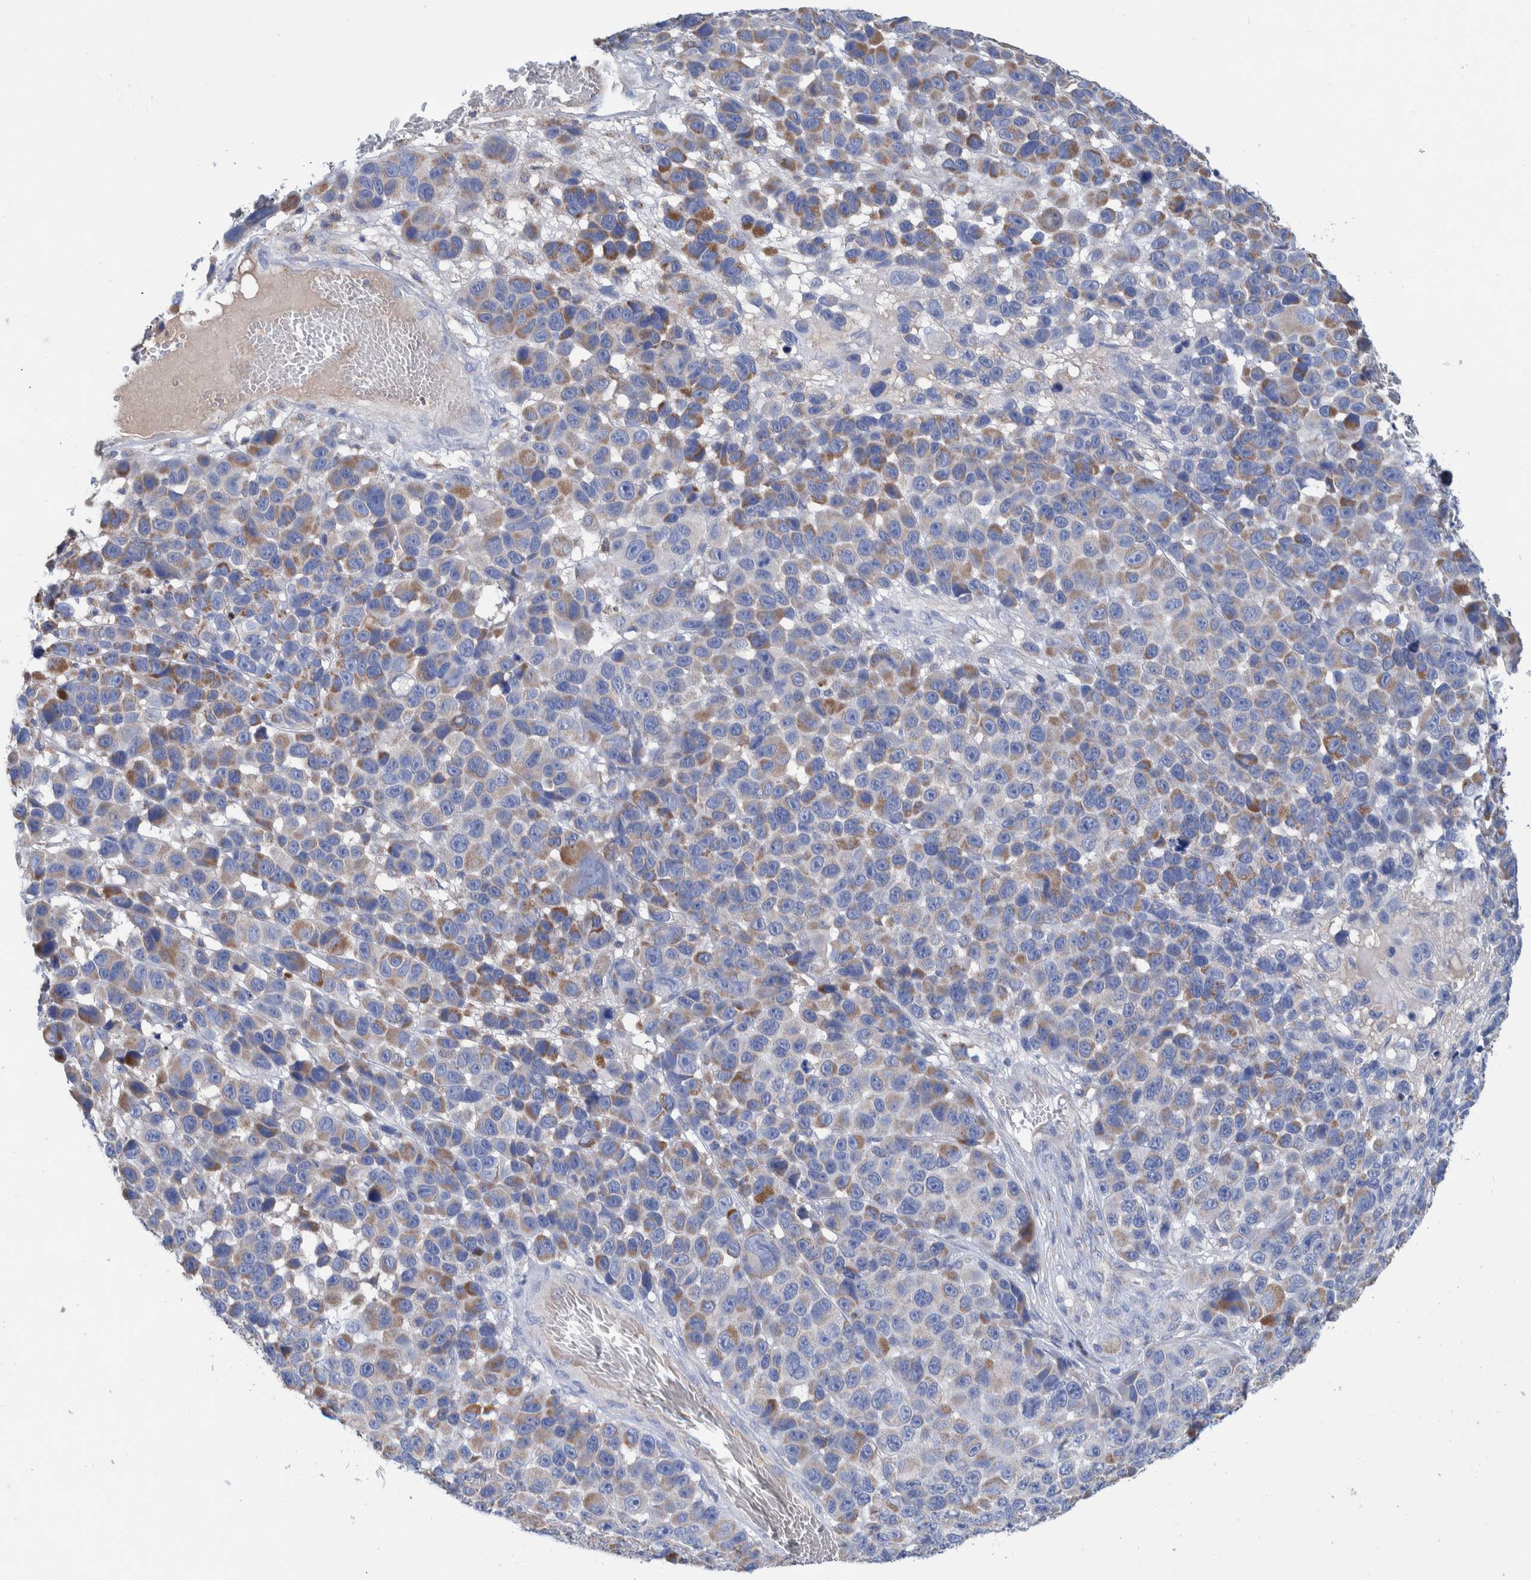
{"staining": {"intensity": "moderate", "quantity": "<25%", "location": "cytoplasmic/membranous"}, "tissue": "melanoma", "cell_type": "Tumor cells", "image_type": "cancer", "snomed": [{"axis": "morphology", "description": "Malignant melanoma, NOS"}, {"axis": "topography", "description": "Skin"}], "caption": "Immunohistochemistry (IHC) (DAB (3,3'-diaminobenzidine)) staining of human melanoma shows moderate cytoplasmic/membranous protein positivity in about <25% of tumor cells.", "gene": "DECR1", "patient": {"sex": "male", "age": 53}}